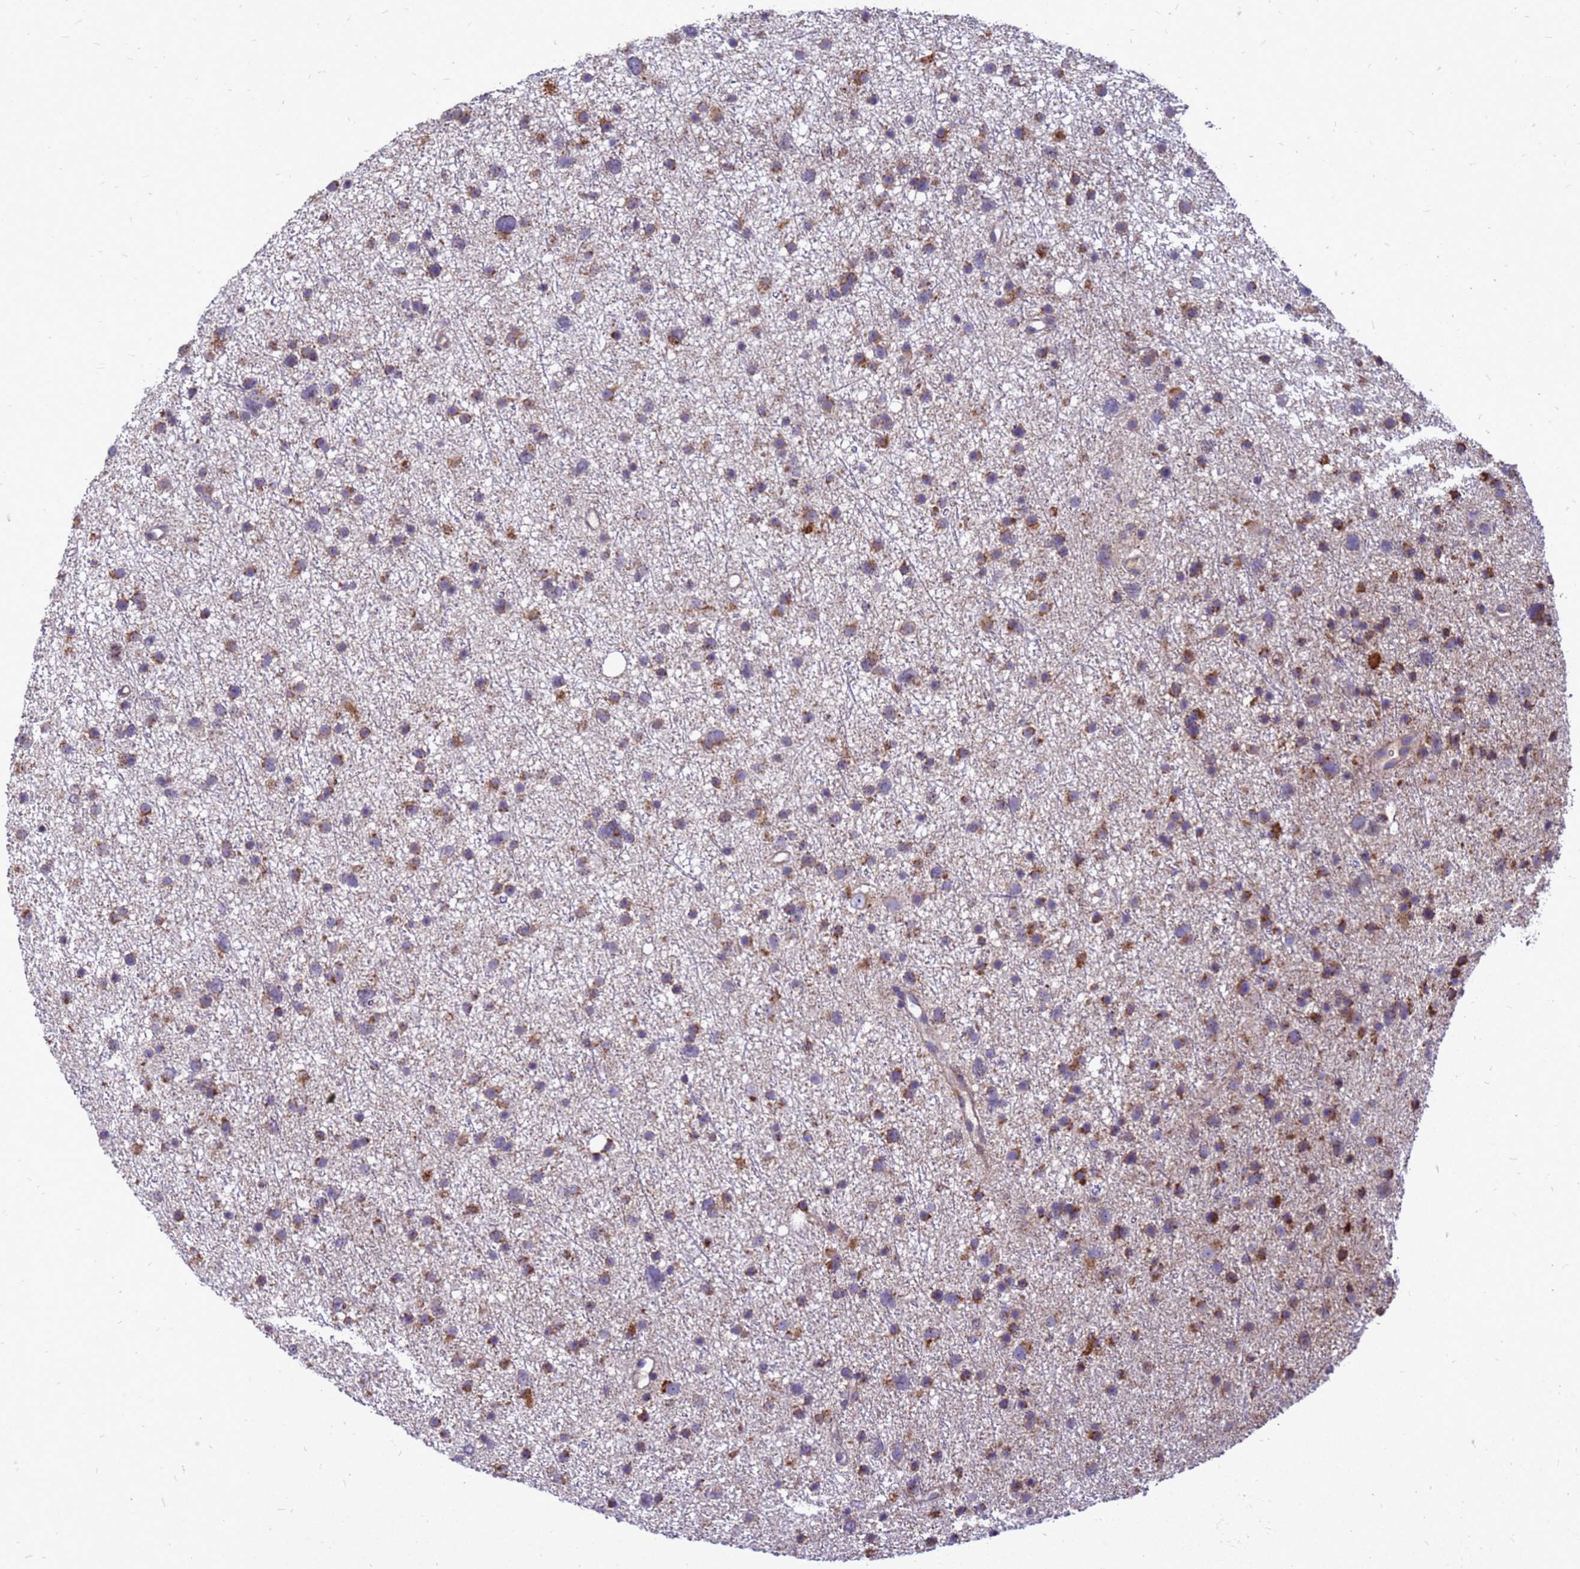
{"staining": {"intensity": "moderate", "quantity": ">75%", "location": "cytoplasmic/membranous"}, "tissue": "glioma", "cell_type": "Tumor cells", "image_type": "cancer", "snomed": [{"axis": "morphology", "description": "Glioma, malignant, Low grade"}, {"axis": "topography", "description": "Cerebral cortex"}], "caption": "Human malignant glioma (low-grade) stained for a protein (brown) shows moderate cytoplasmic/membranous positive positivity in approximately >75% of tumor cells.", "gene": "CMC4", "patient": {"sex": "female", "age": 39}}